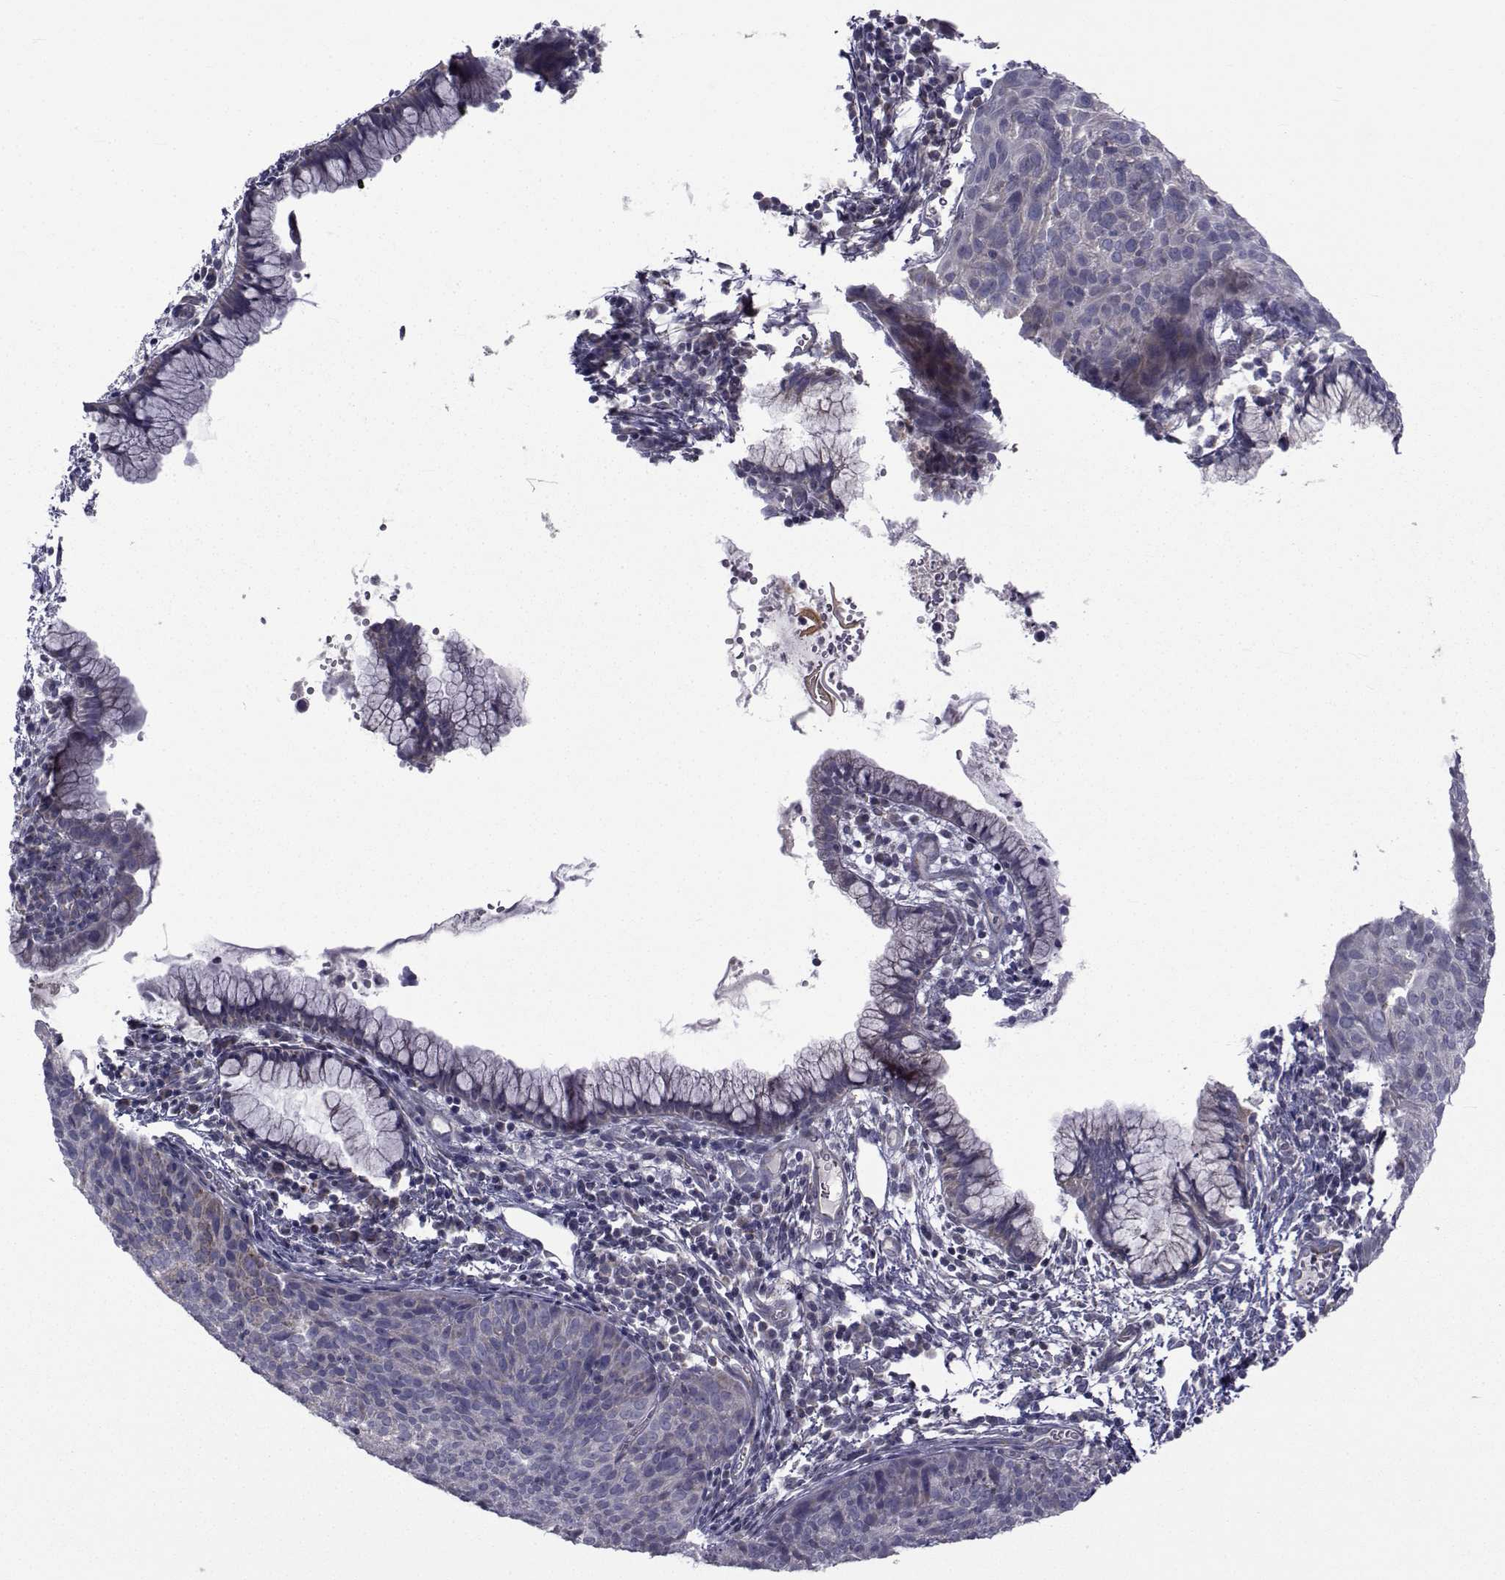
{"staining": {"intensity": "negative", "quantity": "none", "location": "none"}, "tissue": "cervical cancer", "cell_type": "Tumor cells", "image_type": "cancer", "snomed": [{"axis": "morphology", "description": "Squamous cell carcinoma, NOS"}, {"axis": "topography", "description": "Cervix"}], "caption": "The immunohistochemistry (IHC) micrograph has no significant expression in tumor cells of cervical cancer (squamous cell carcinoma) tissue.", "gene": "CFAP74", "patient": {"sex": "female", "age": 39}}